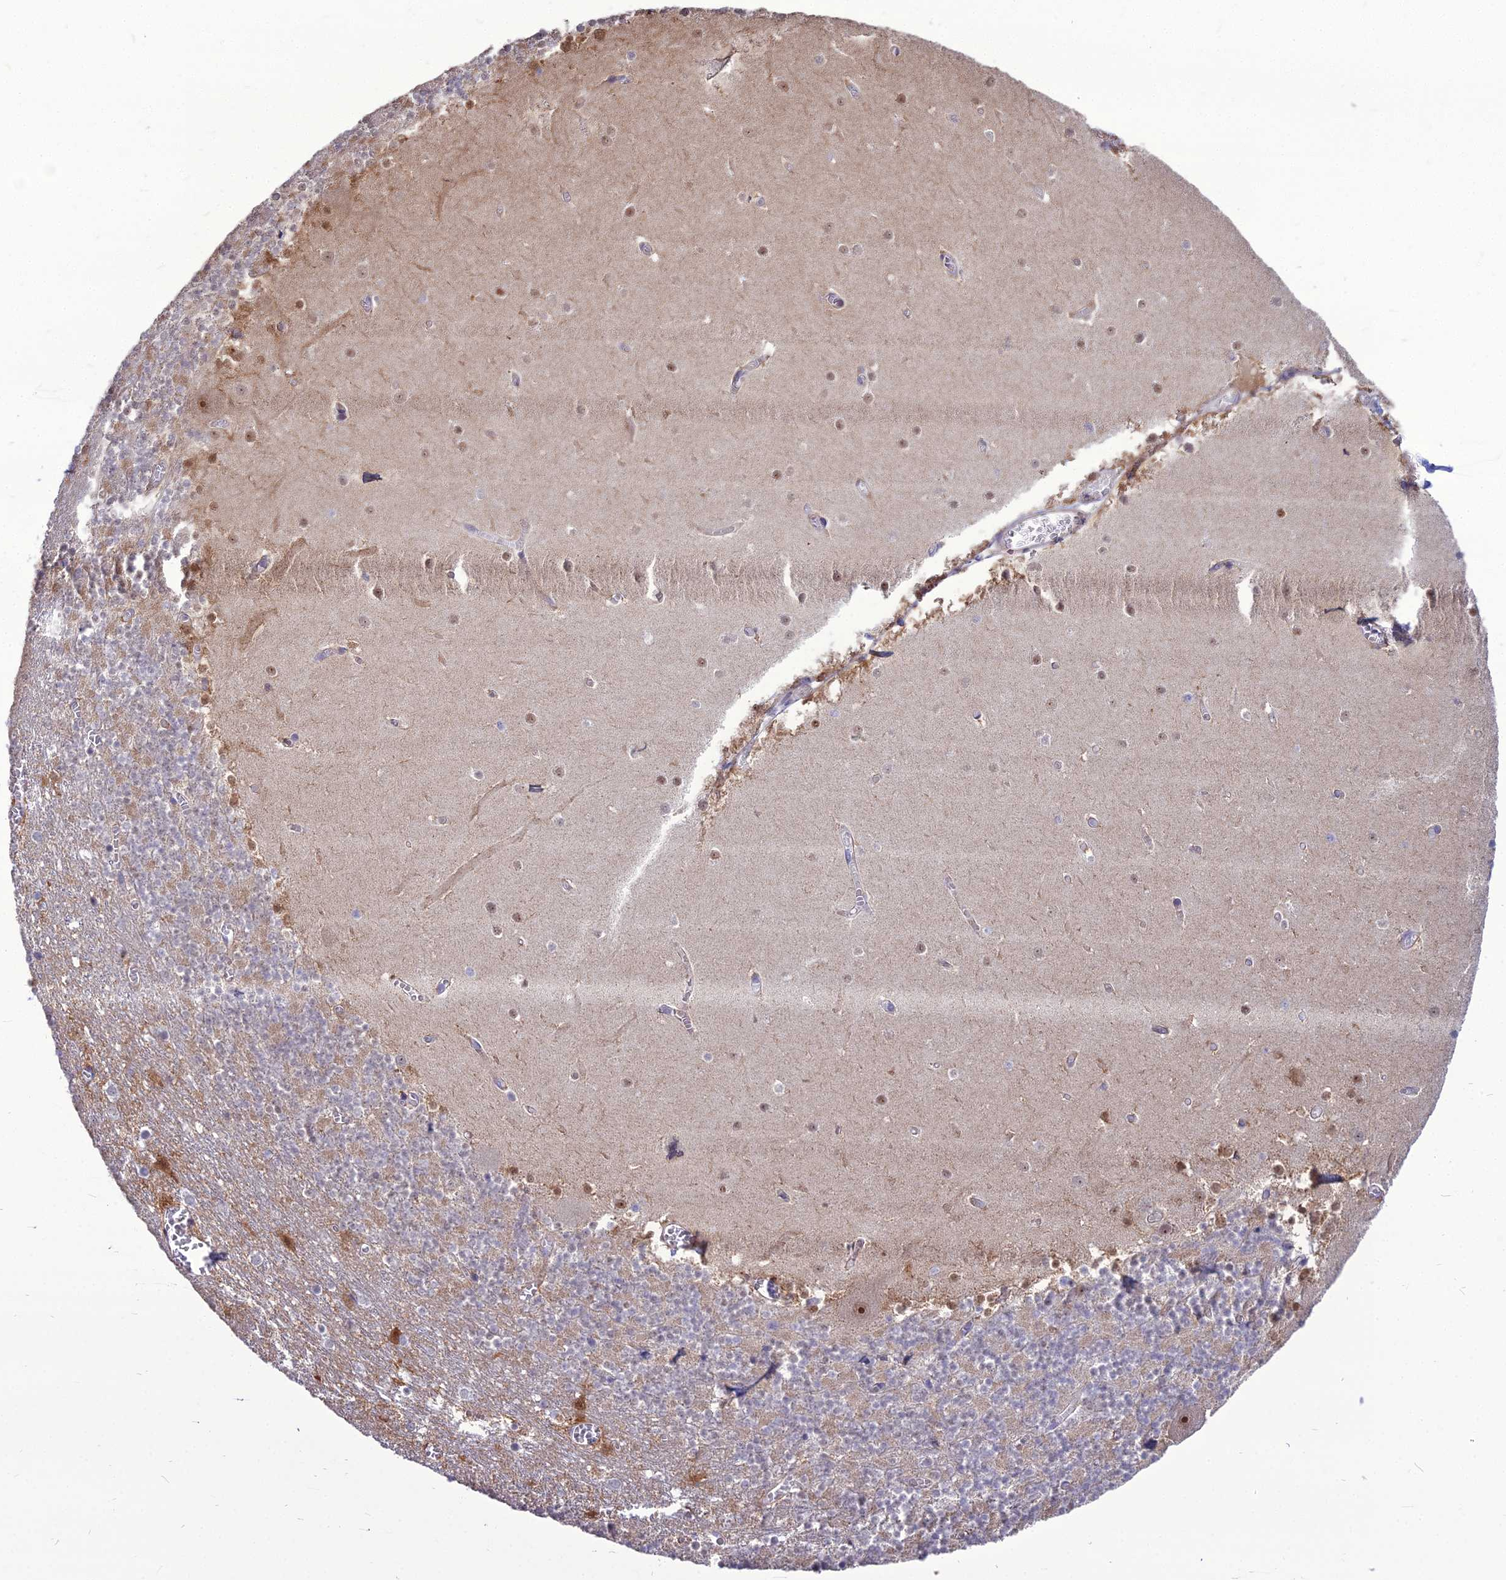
{"staining": {"intensity": "weak", "quantity": "25%-75%", "location": "cytoplasmic/membranous"}, "tissue": "cerebellum", "cell_type": "Cells in granular layer", "image_type": "normal", "snomed": [{"axis": "morphology", "description": "Normal tissue, NOS"}, {"axis": "topography", "description": "Cerebellum"}], "caption": "DAB (3,3'-diaminobenzidine) immunohistochemical staining of normal cerebellum demonstrates weak cytoplasmic/membranous protein staining in about 25%-75% of cells in granular layer.", "gene": "TSPYL2", "patient": {"sex": "female", "age": 28}}